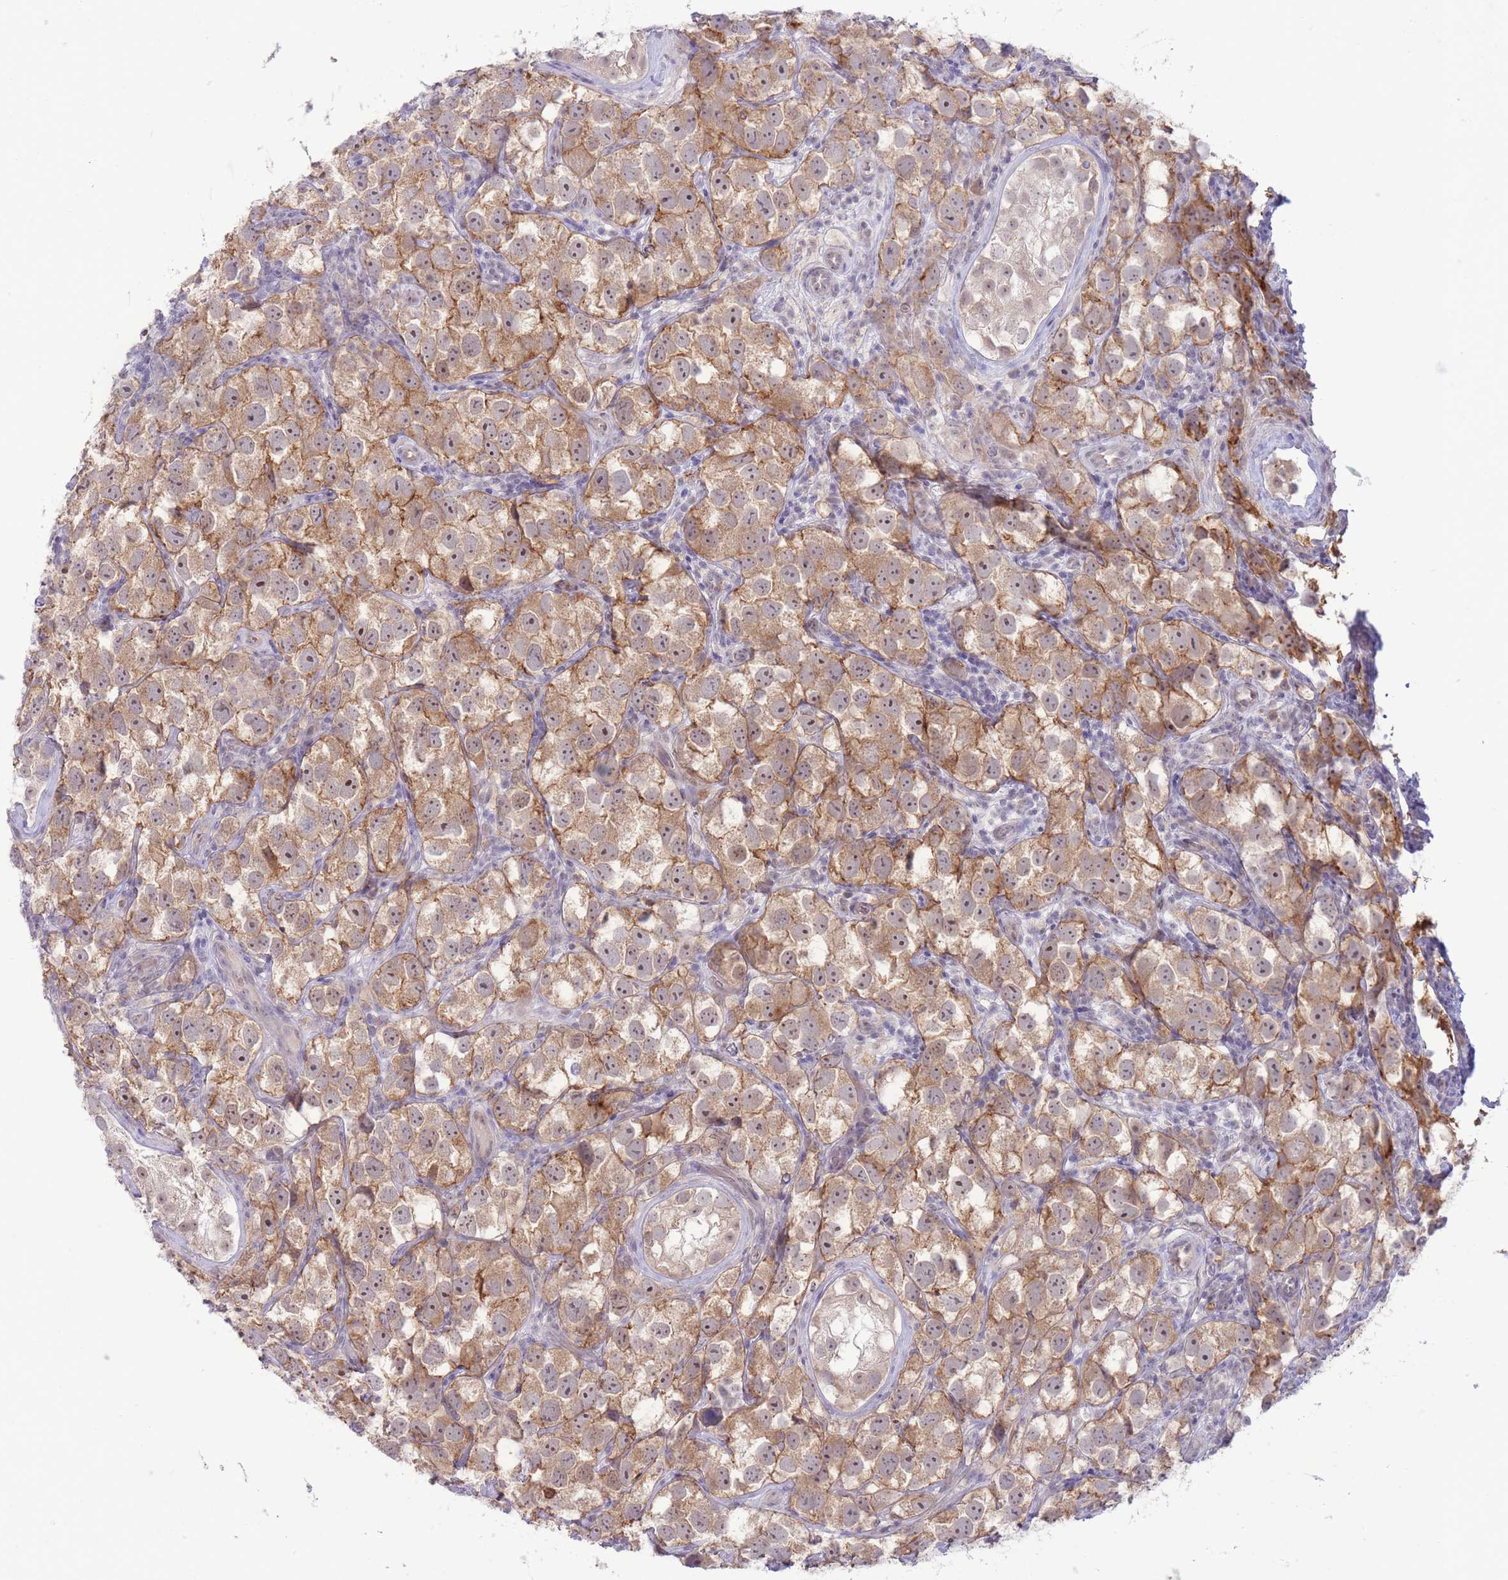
{"staining": {"intensity": "moderate", "quantity": "25%-75%", "location": "cytoplasmic/membranous"}, "tissue": "testis cancer", "cell_type": "Tumor cells", "image_type": "cancer", "snomed": [{"axis": "morphology", "description": "Seminoma, NOS"}, {"axis": "topography", "description": "Testis"}], "caption": "Immunohistochemical staining of human seminoma (testis) exhibits moderate cytoplasmic/membranous protein staining in about 25%-75% of tumor cells.", "gene": "FBXO46", "patient": {"sex": "male", "age": 26}}